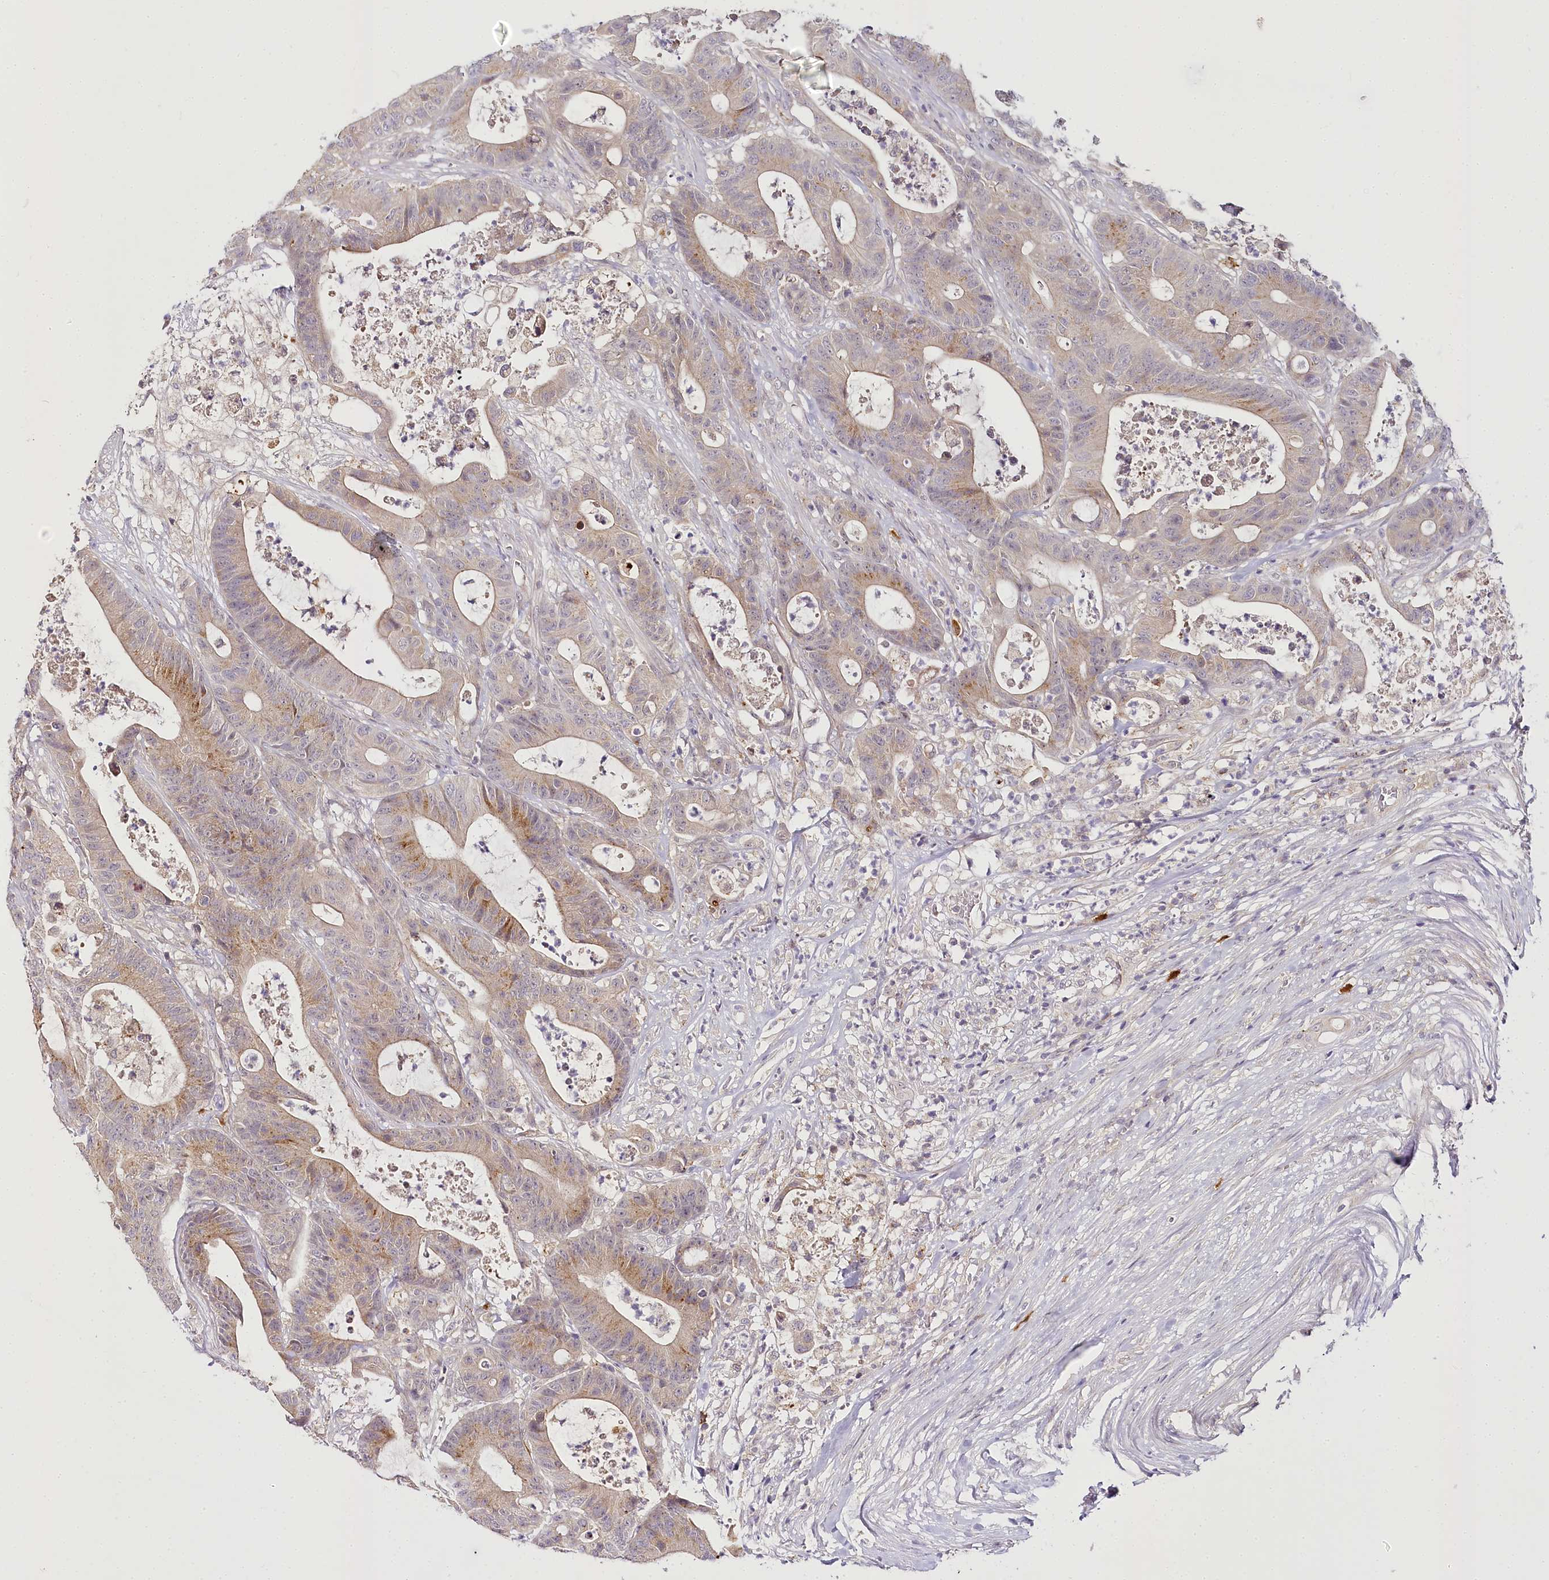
{"staining": {"intensity": "moderate", "quantity": "25%-75%", "location": "cytoplasmic/membranous"}, "tissue": "colorectal cancer", "cell_type": "Tumor cells", "image_type": "cancer", "snomed": [{"axis": "morphology", "description": "Adenocarcinoma, NOS"}, {"axis": "topography", "description": "Colon"}], "caption": "Immunohistochemistry (DAB (3,3'-diaminobenzidine)) staining of colorectal cancer displays moderate cytoplasmic/membranous protein expression in about 25%-75% of tumor cells.", "gene": "VWA5A", "patient": {"sex": "female", "age": 84}}